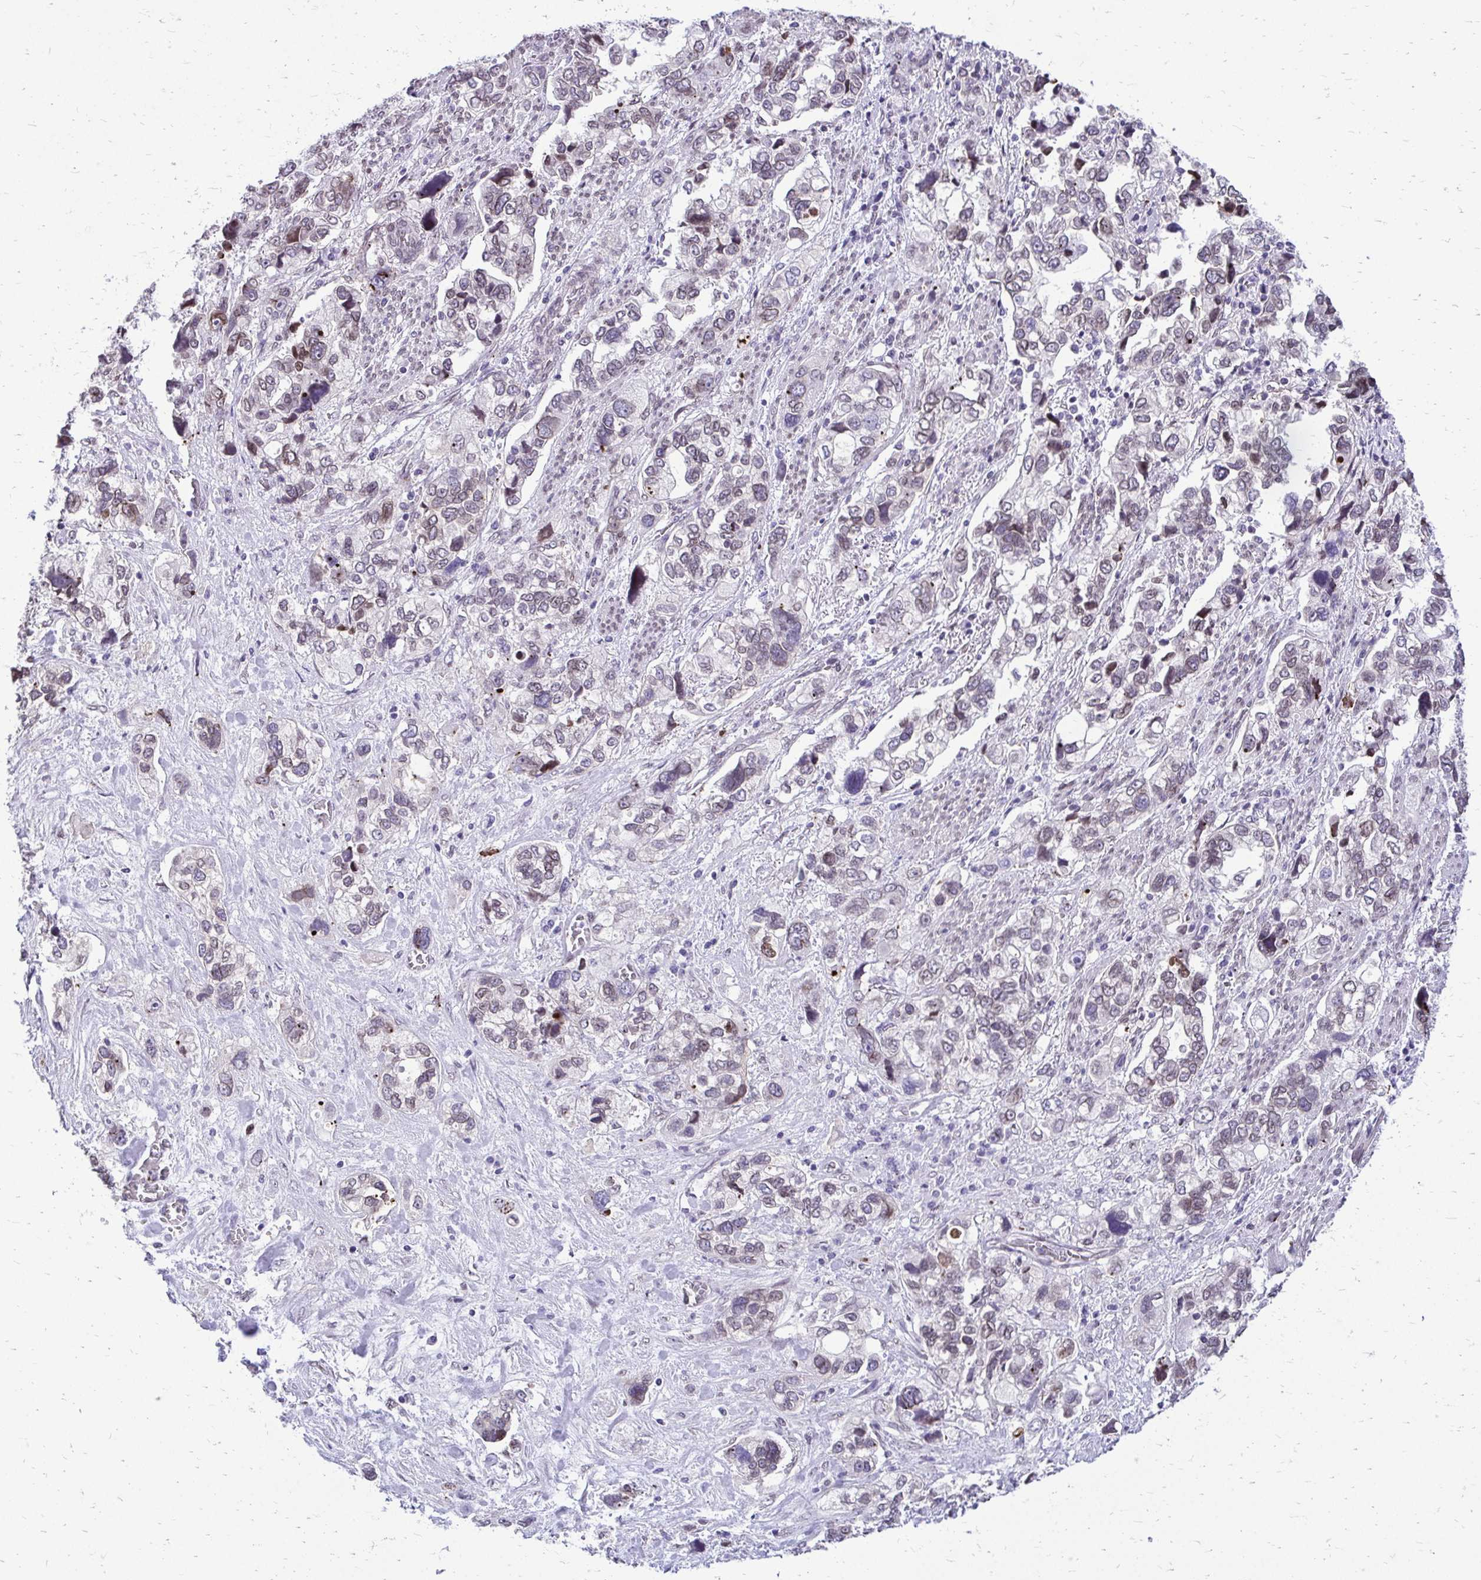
{"staining": {"intensity": "weak", "quantity": "<25%", "location": "nuclear"}, "tissue": "stomach cancer", "cell_type": "Tumor cells", "image_type": "cancer", "snomed": [{"axis": "morphology", "description": "Adenocarcinoma, NOS"}, {"axis": "topography", "description": "Stomach, upper"}], "caption": "Immunohistochemical staining of human stomach adenocarcinoma shows no significant staining in tumor cells.", "gene": "BANF1", "patient": {"sex": "female", "age": 81}}